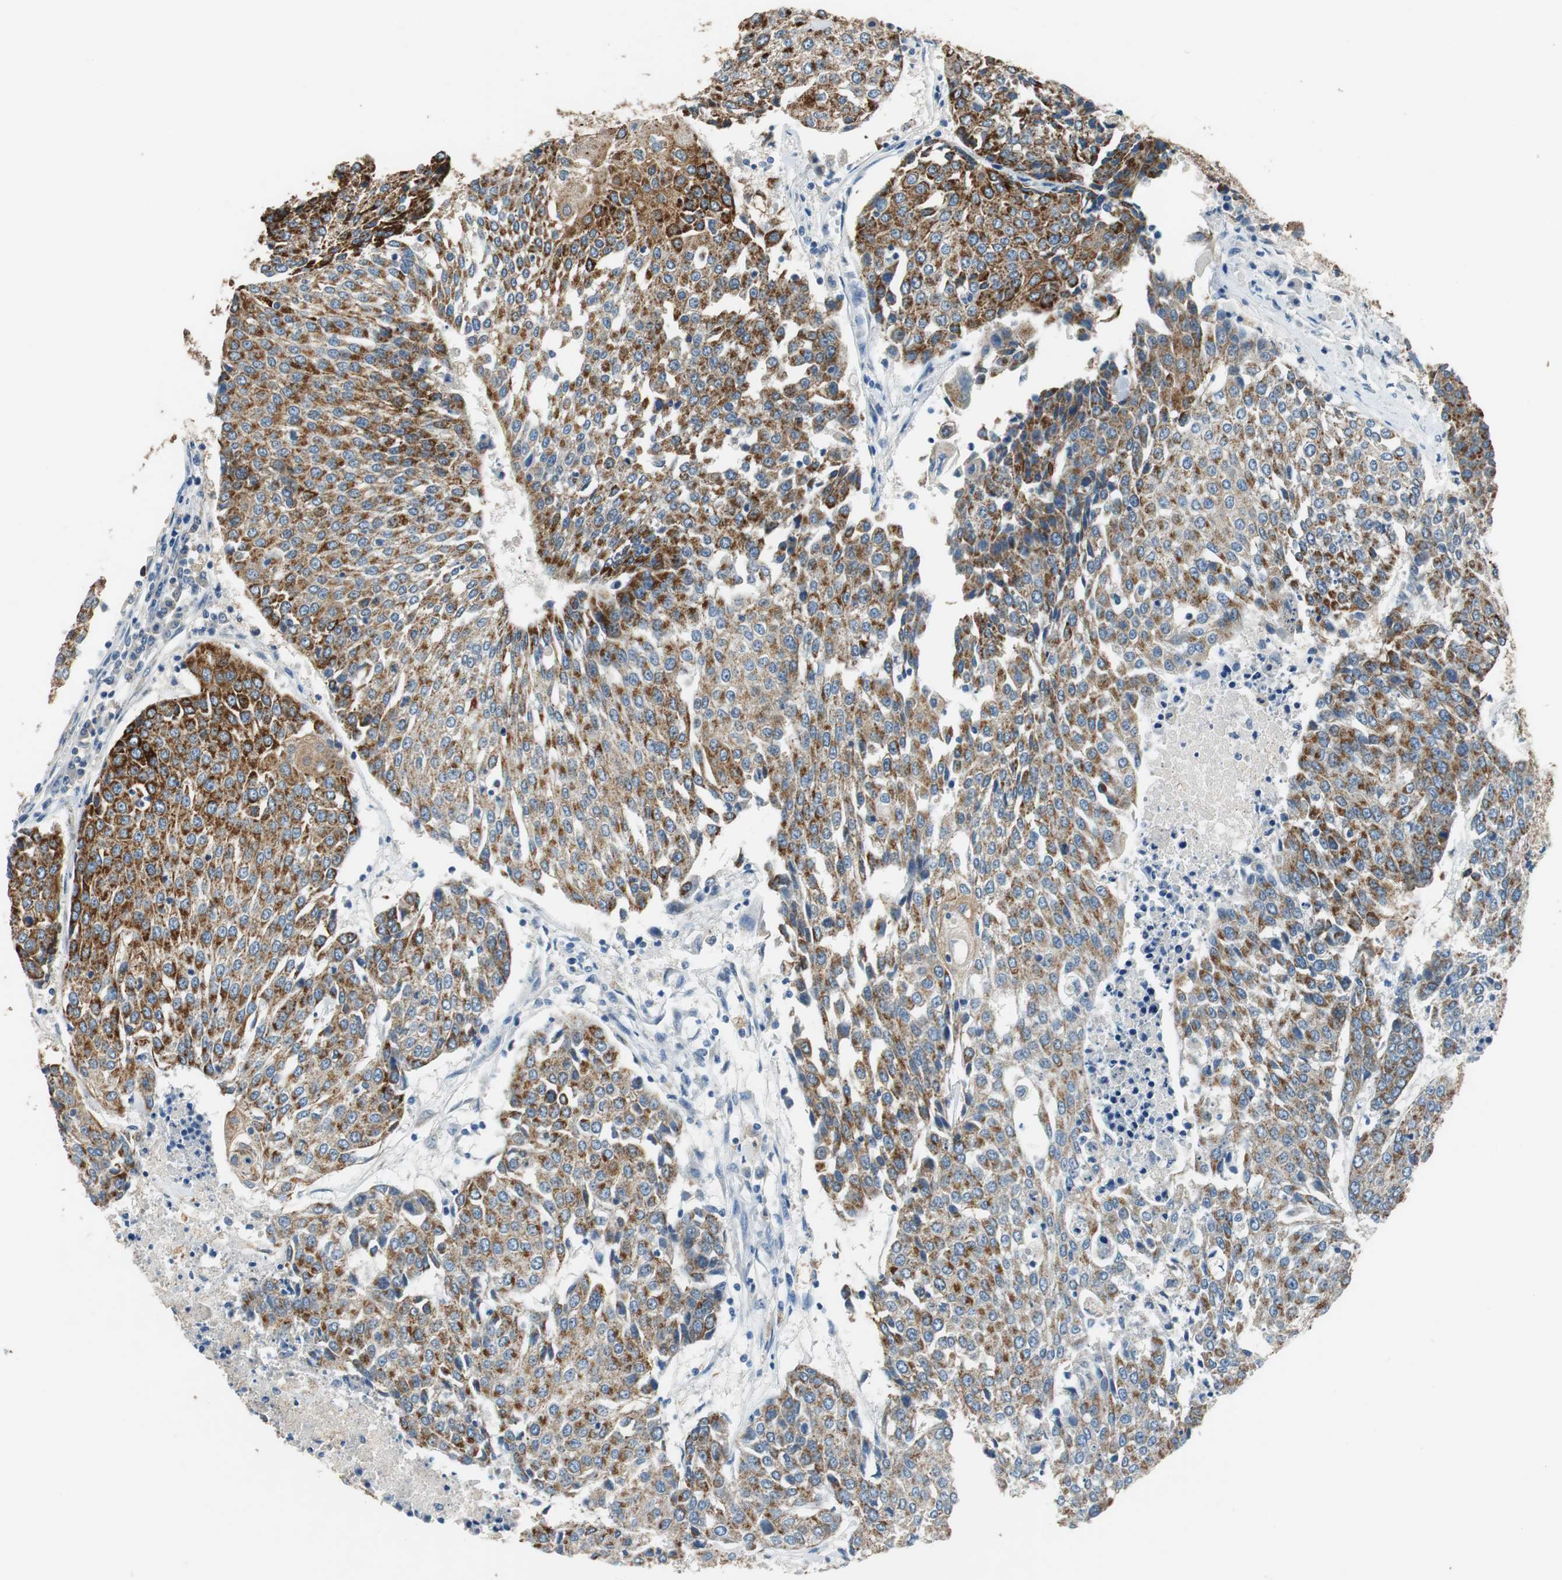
{"staining": {"intensity": "strong", "quantity": ">75%", "location": "cytoplasmic/membranous"}, "tissue": "urothelial cancer", "cell_type": "Tumor cells", "image_type": "cancer", "snomed": [{"axis": "morphology", "description": "Urothelial carcinoma, High grade"}, {"axis": "topography", "description": "Urinary bladder"}], "caption": "A high amount of strong cytoplasmic/membranous staining is seen in approximately >75% of tumor cells in high-grade urothelial carcinoma tissue. (Stains: DAB (3,3'-diaminobenzidine) in brown, nuclei in blue, Microscopy: brightfield microscopy at high magnification).", "gene": "ALDH4A1", "patient": {"sex": "female", "age": 85}}